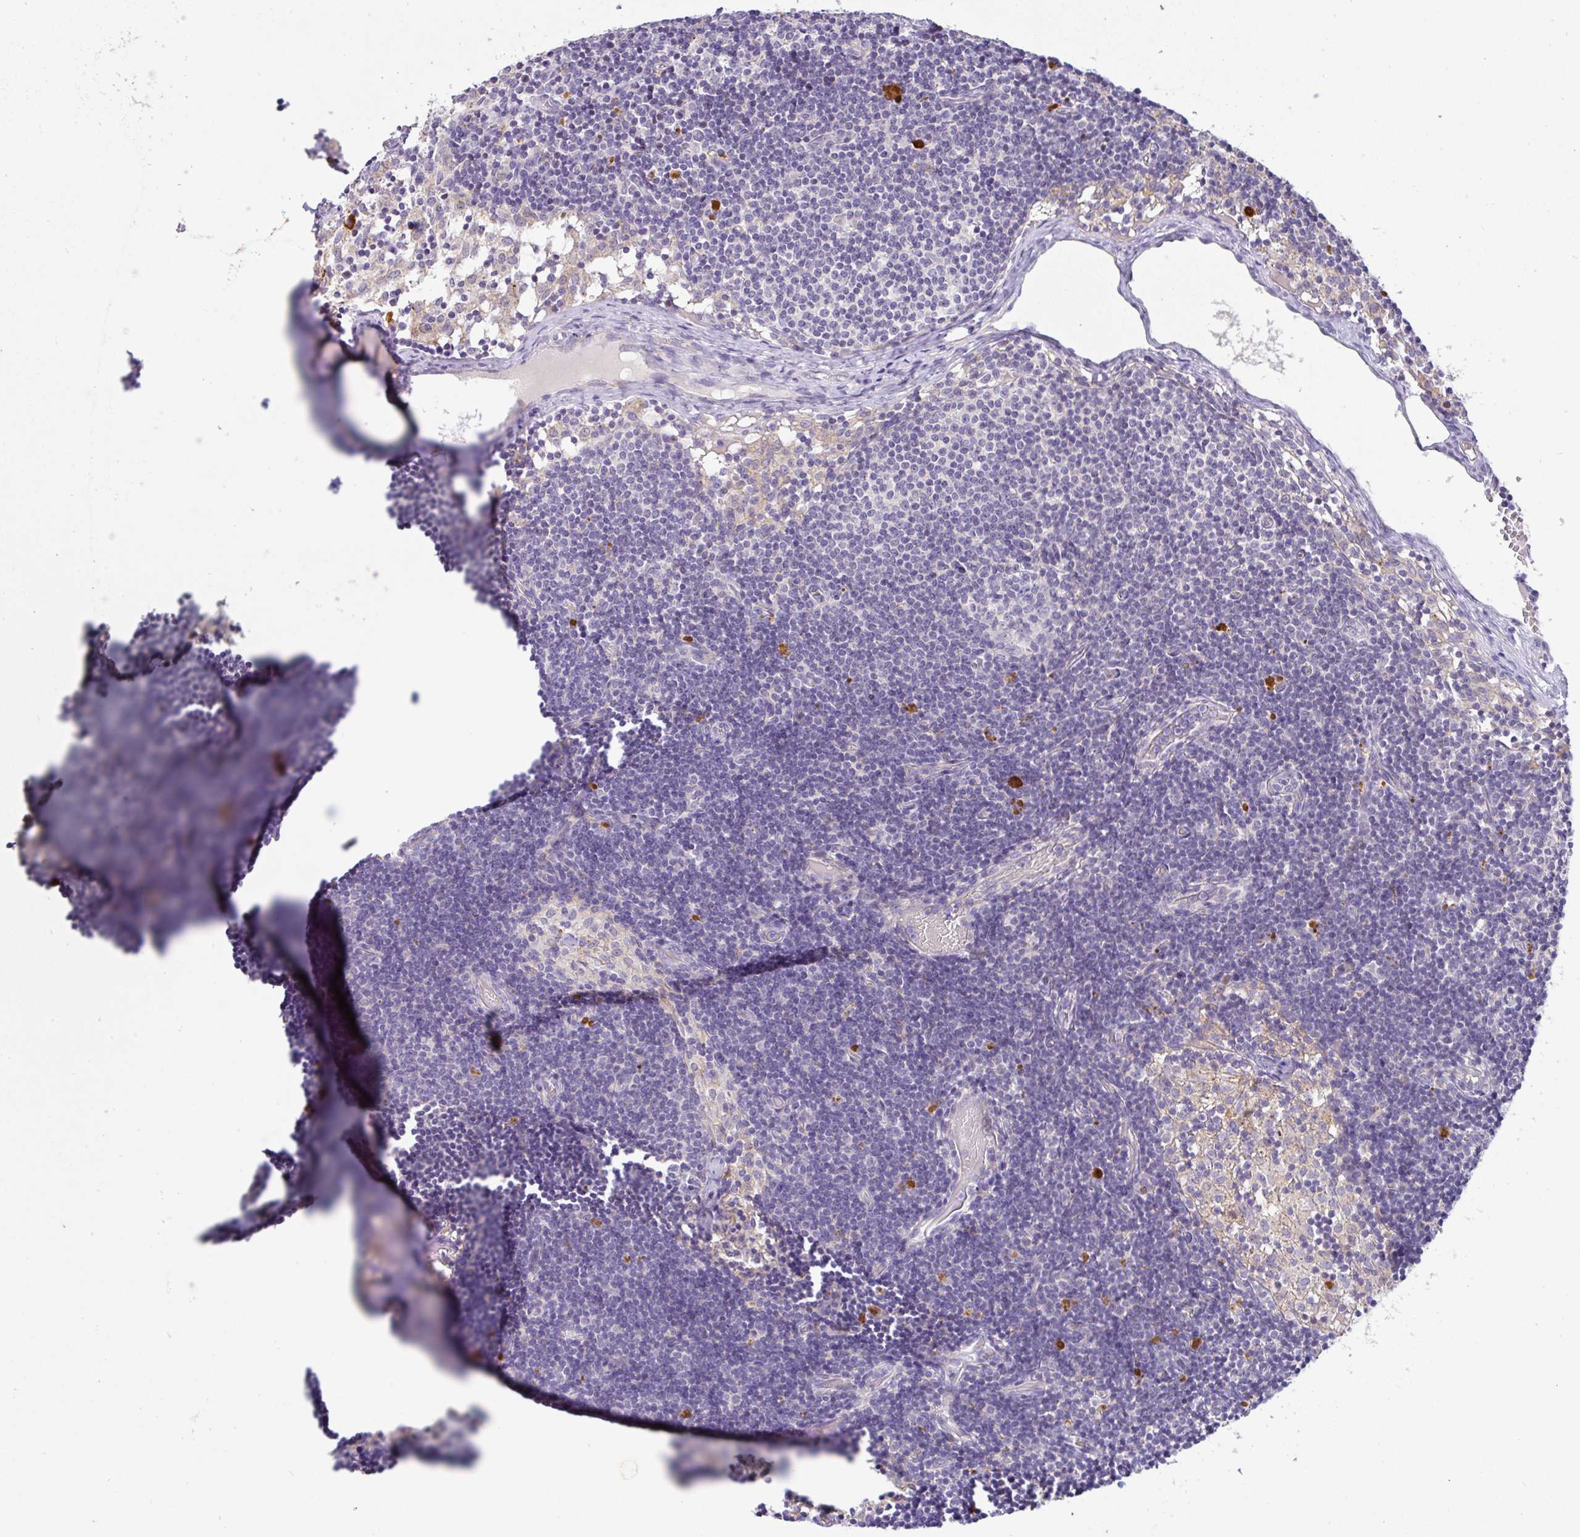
{"staining": {"intensity": "negative", "quantity": "none", "location": "none"}, "tissue": "lymph node", "cell_type": "Germinal center cells", "image_type": "normal", "snomed": [{"axis": "morphology", "description": "Normal tissue, NOS"}, {"axis": "topography", "description": "Lymph node"}], "caption": "The micrograph displays no staining of germinal center cells in unremarkable lymph node. (Immunohistochemistry, brightfield microscopy, high magnification).", "gene": "EPN3", "patient": {"sex": "female", "age": 31}}